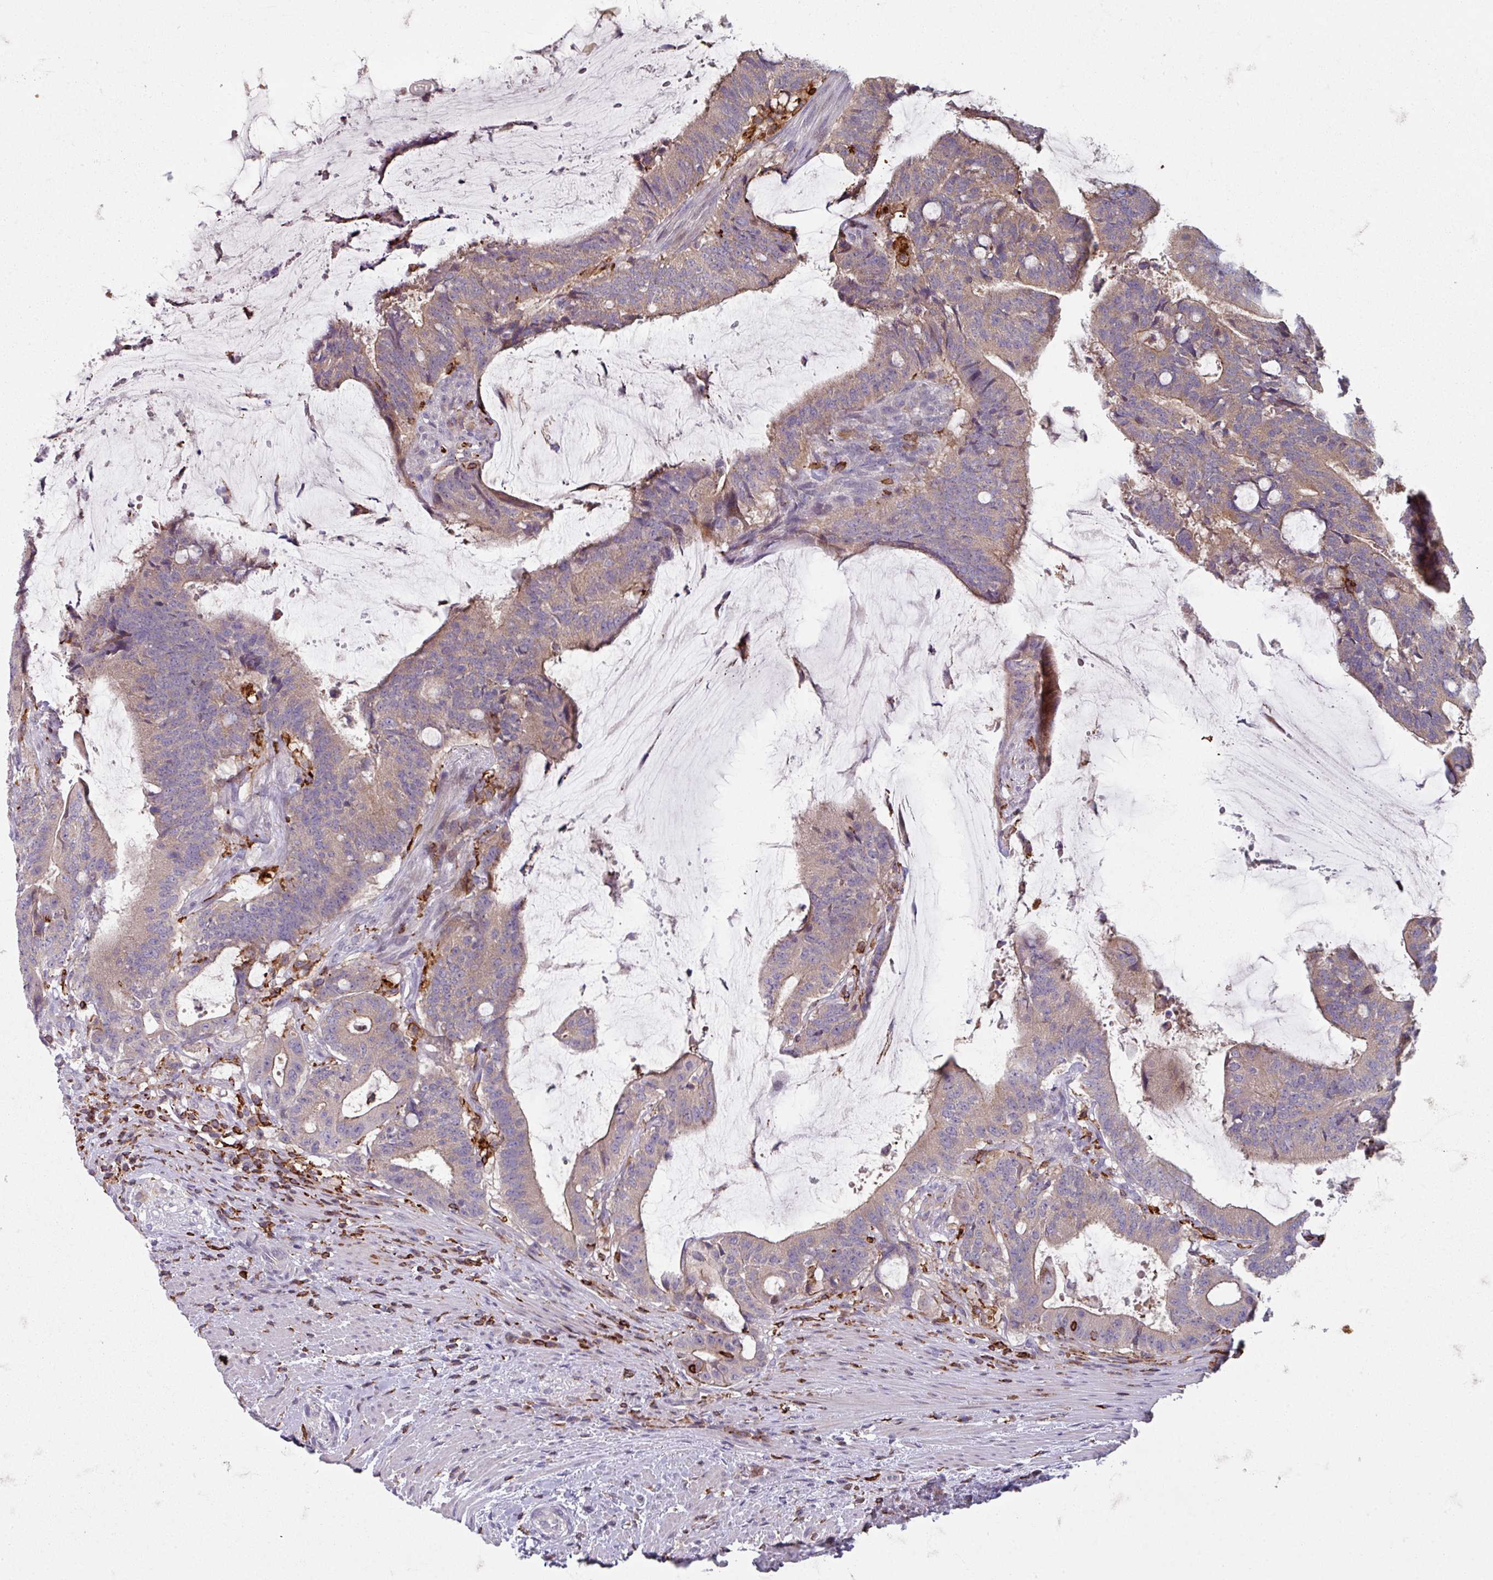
{"staining": {"intensity": "moderate", "quantity": ">75%", "location": "cytoplasmic/membranous"}, "tissue": "colorectal cancer", "cell_type": "Tumor cells", "image_type": "cancer", "snomed": [{"axis": "morphology", "description": "Adenocarcinoma, NOS"}, {"axis": "topography", "description": "Colon"}], "caption": "Human colorectal cancer stained with a brown dye displays moderate cytoplasmic/membranous positive staining in about >75% of tumor cells.", "gene": "NEDD9", "patient": {"sex": "female", "age": 43}}